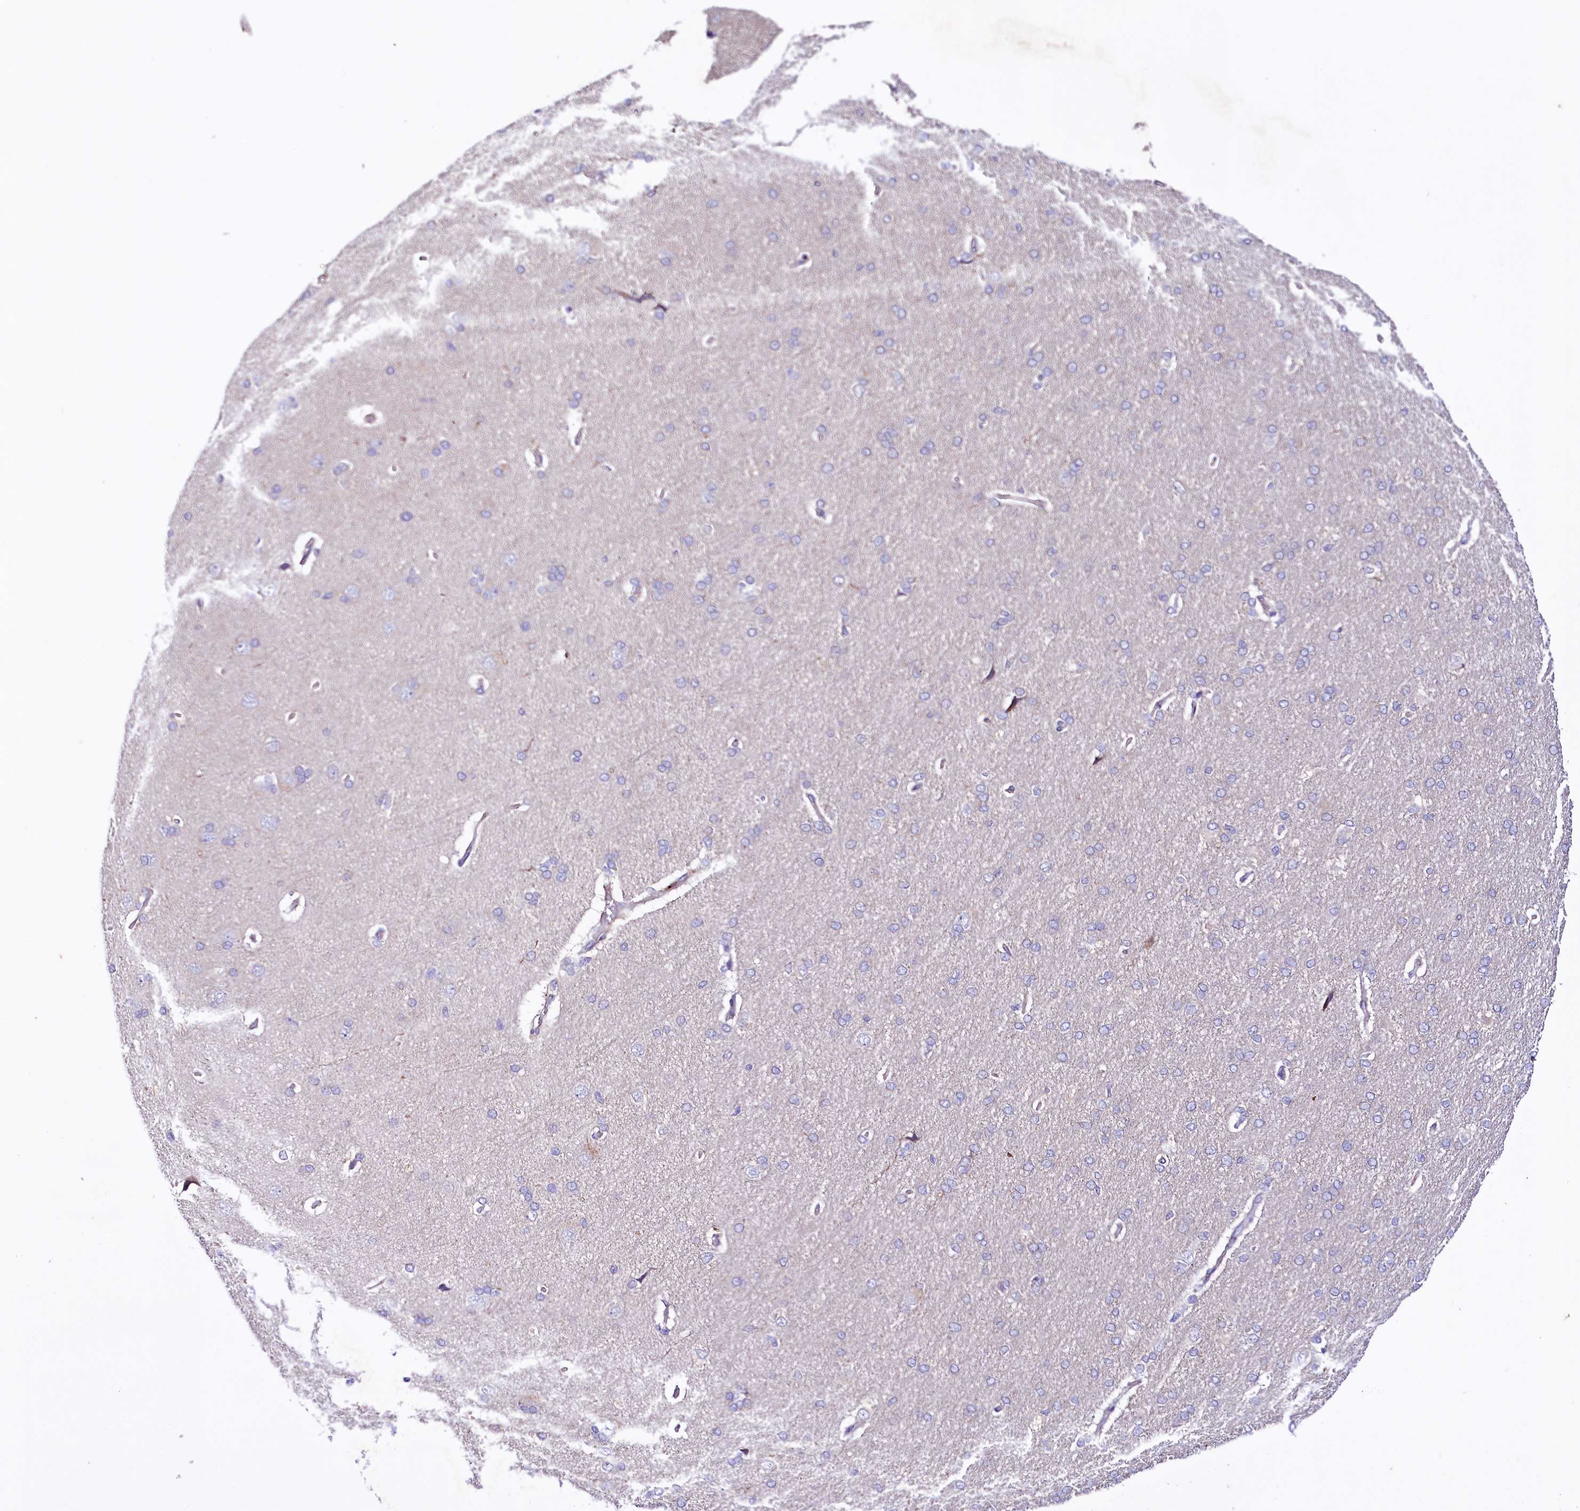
{"staining": {"intensity": "negative", "quantity": "none", "location": "none"}, "tissue": "cerebral cortex", "cell_type": "Endothelial cells", "image_type": "normal", "snomed": [{"axis": "morphology", "description": "Normal tissue, NOS"}, {"axis": "topography", "description": "Cerebral cortex"}], "caption": "Protein analysis of benign cerebral cortex demonstrates no significant expression in endothelial cells. (DAB IHC visualized using brightfield microscopy, high magnification).", "gene": "ZNF45", "patient": {"sex": "male", "age": 62}}